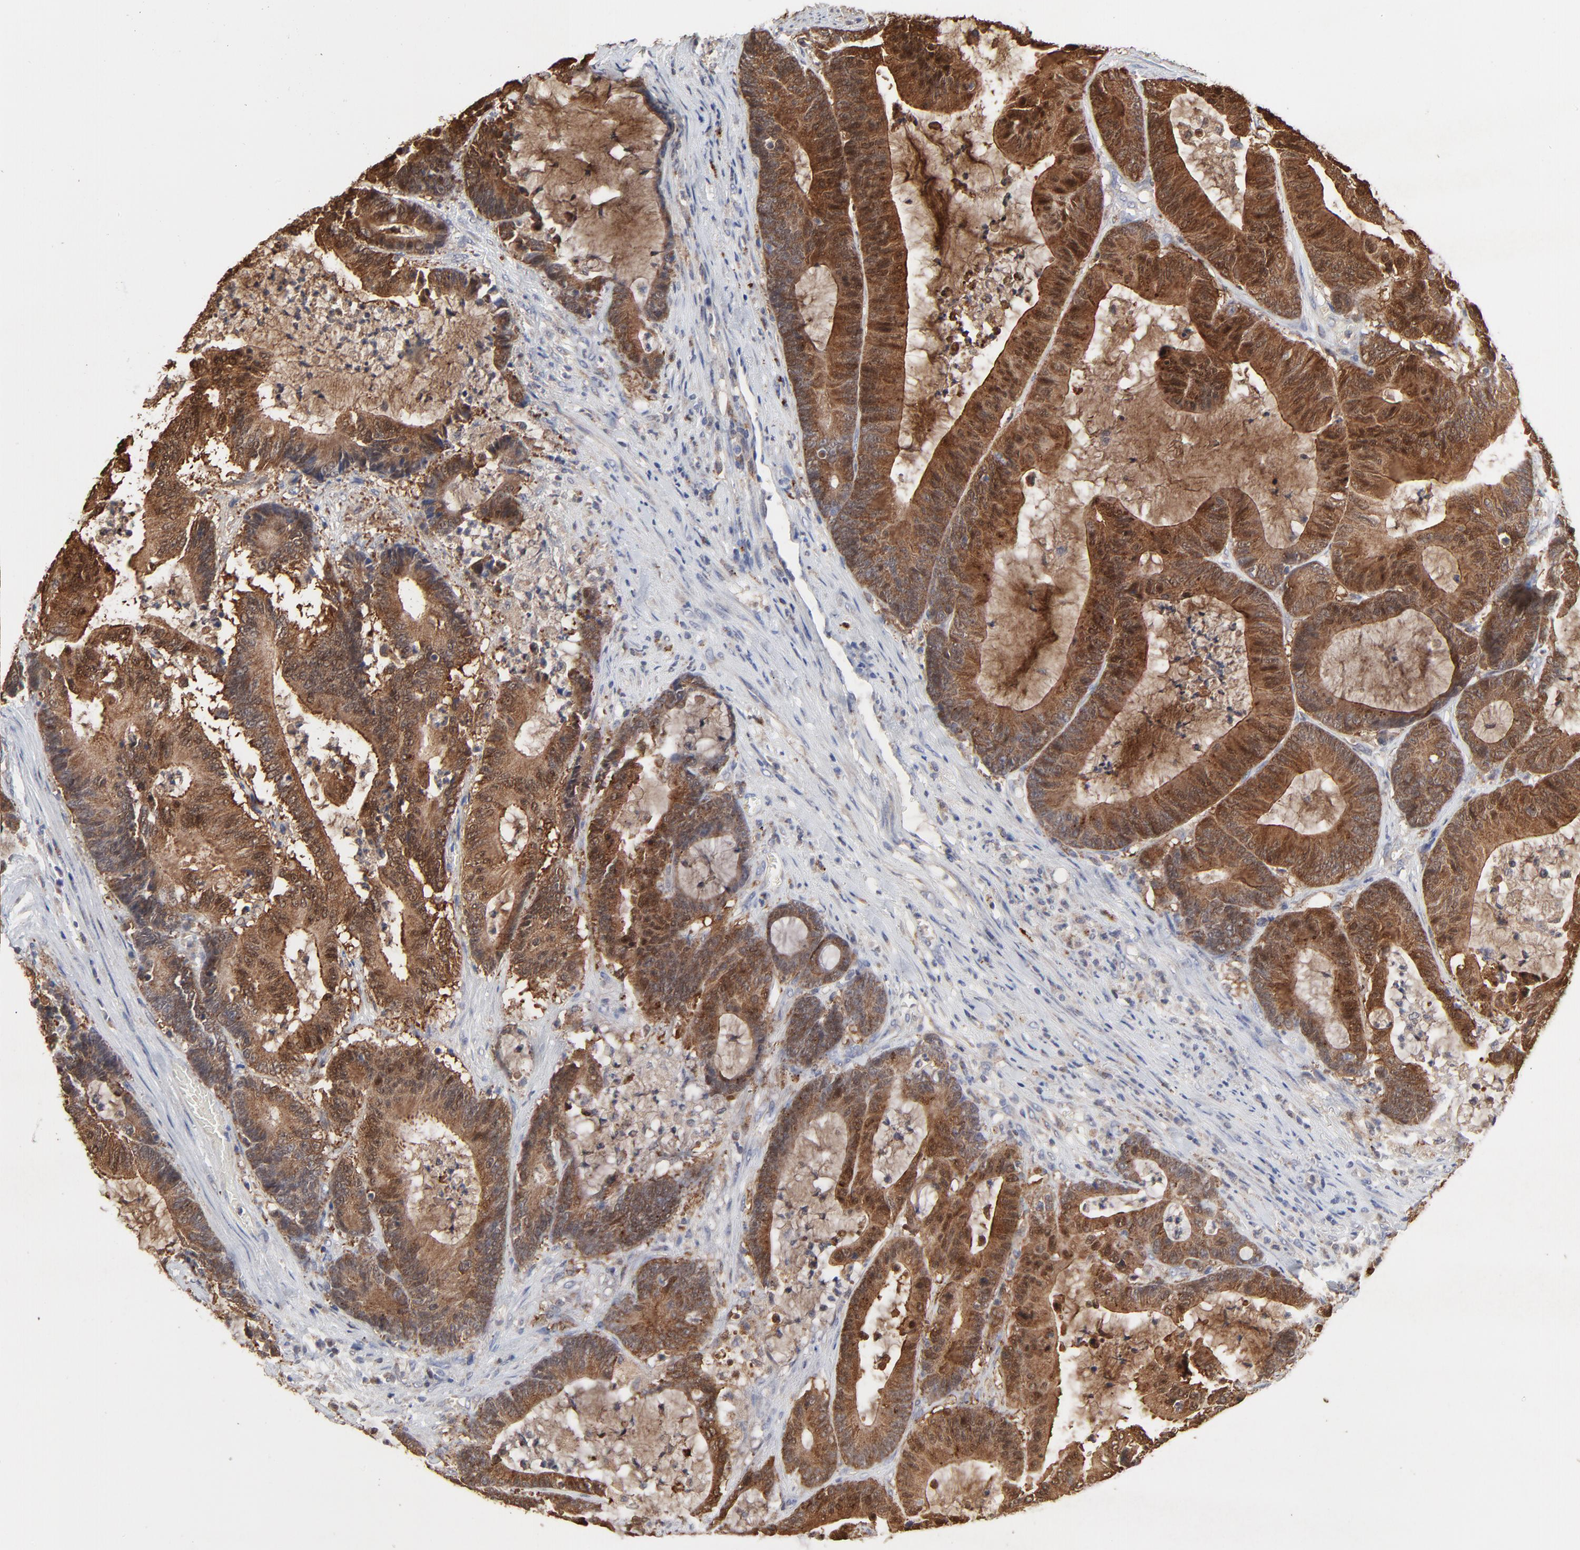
{"staining": {"intensity": "strong", "quantity": ">75%", "location": "cytoplasmic/membranous"}, "tissue": "colorectal cancer", "cell_type": "Tumor cells", "image_type": "cancer", "snomed": [{"axis": "morphology", "description": "Adenocarcinoma, NOS"}, {"axis": "topography", "description": "Colon"}], "caption": "This photomicrograph displays immunohistochemistry (IHC) staining of colorectal cancer (adenocarcinoma), with high strong cytoplasmic/membranous expression in approximately >75% of tumor cells.", "gene": "LGALS3", "patient": {"sex": "female", "age": 84}}